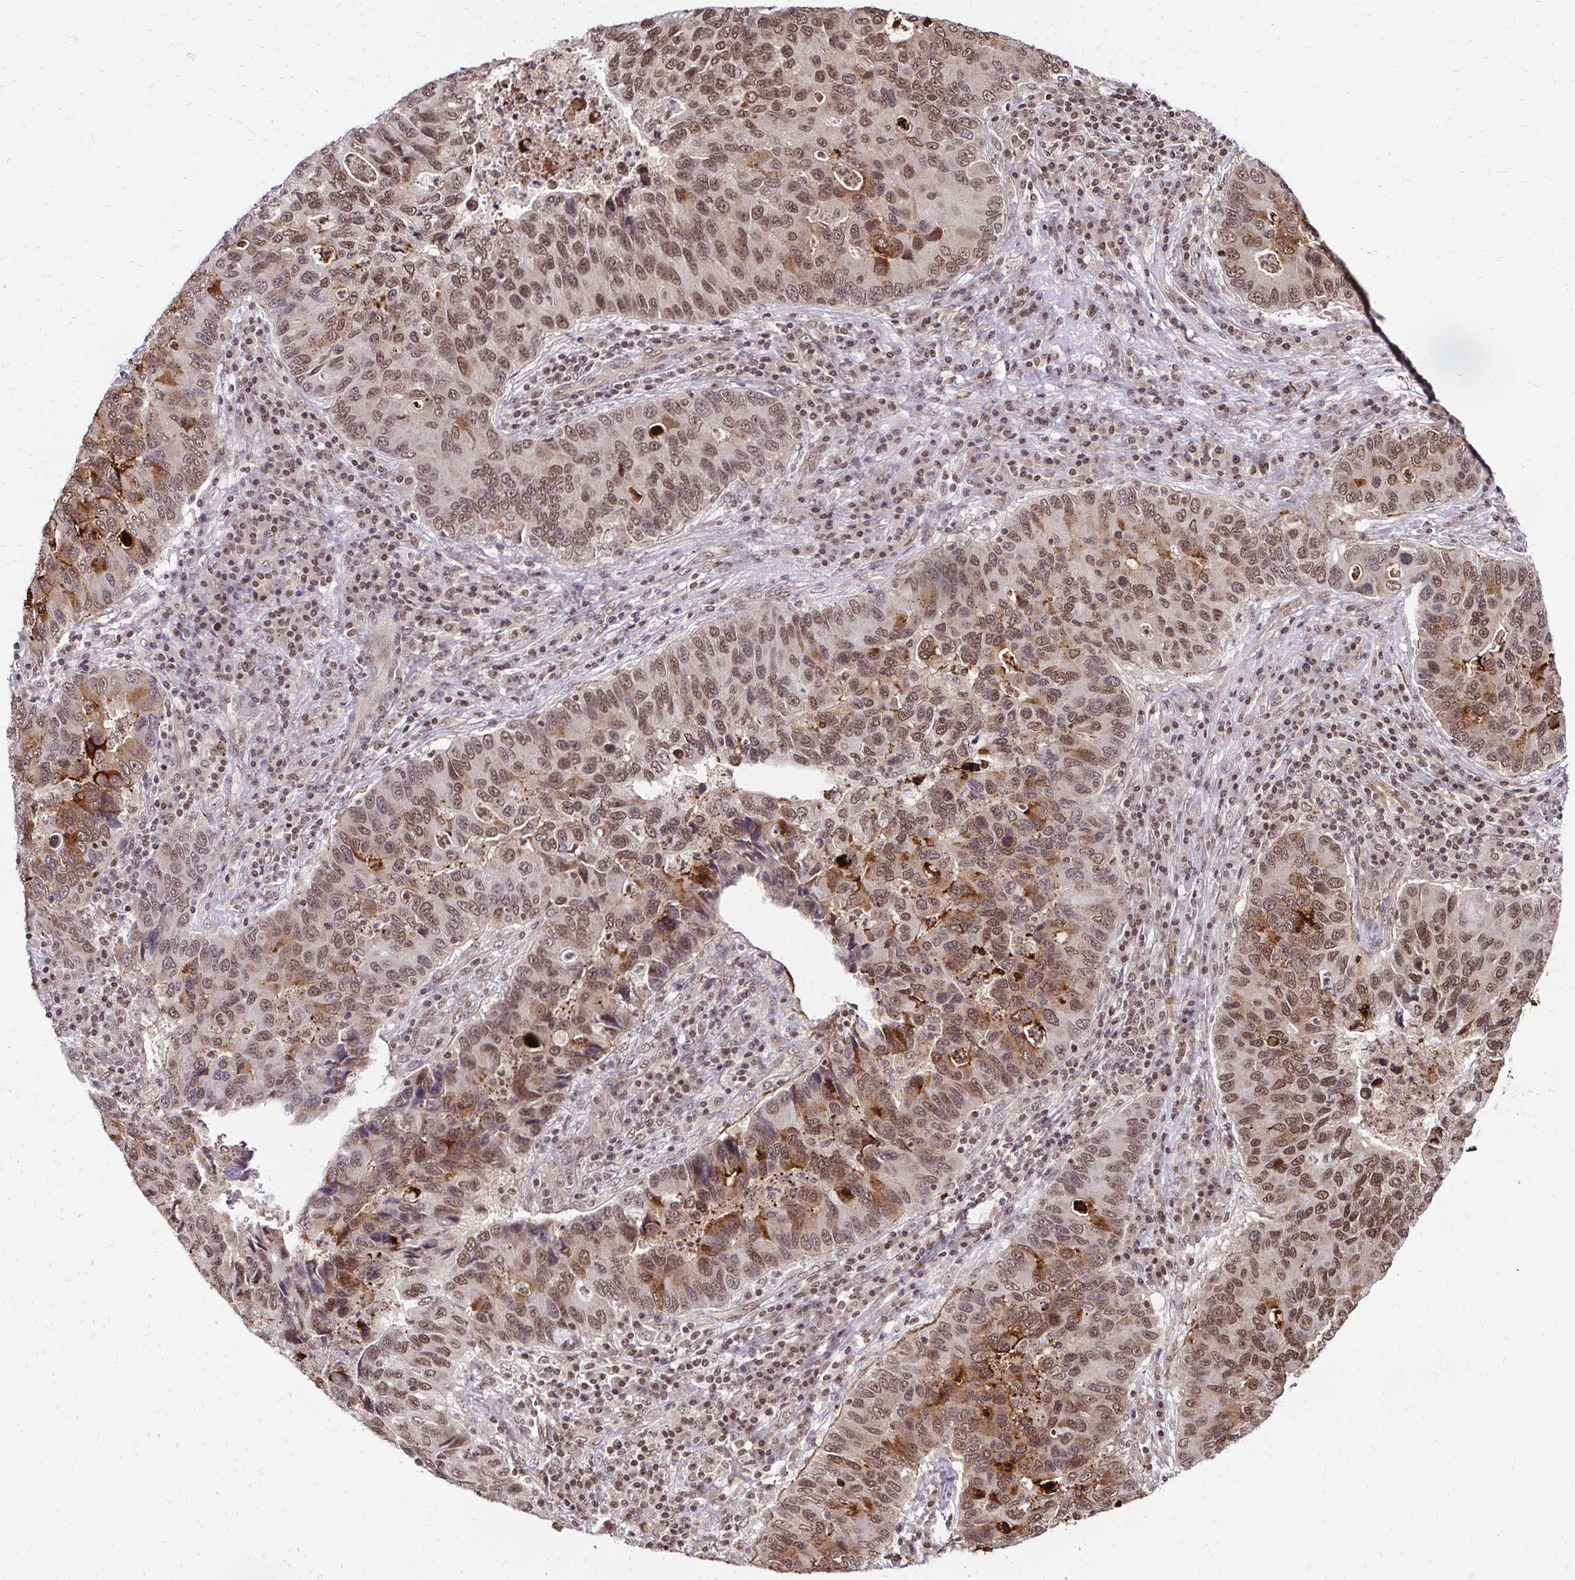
{"staining": {"intensity": "moderate", "quantity": "25%-75%", "location": "cytoplasmic/membranous,nuclear"}, "tissue": "lung cancer", "cell_type": "Tumor cells", "image_type": "cancer", "snomed": [{"axis": "morphology", "description": "Adenocarcinoma, NOS"}, {"axis": "morphology", "description": "Adenocarcinoma, metastatic, NOS"}, {"axis": "topography", "description": "Lymph node"}, {"axis": "topography", "description": "Lung"}], "caption": "The immunohistochemical stain highlights moderate cytoplasmic/membranous and nuclear positivity in tumor cells of lung adenocarcinoma tissue.", "gene": "GLYR1", "patient": {"sex": "female", "age": 54}}